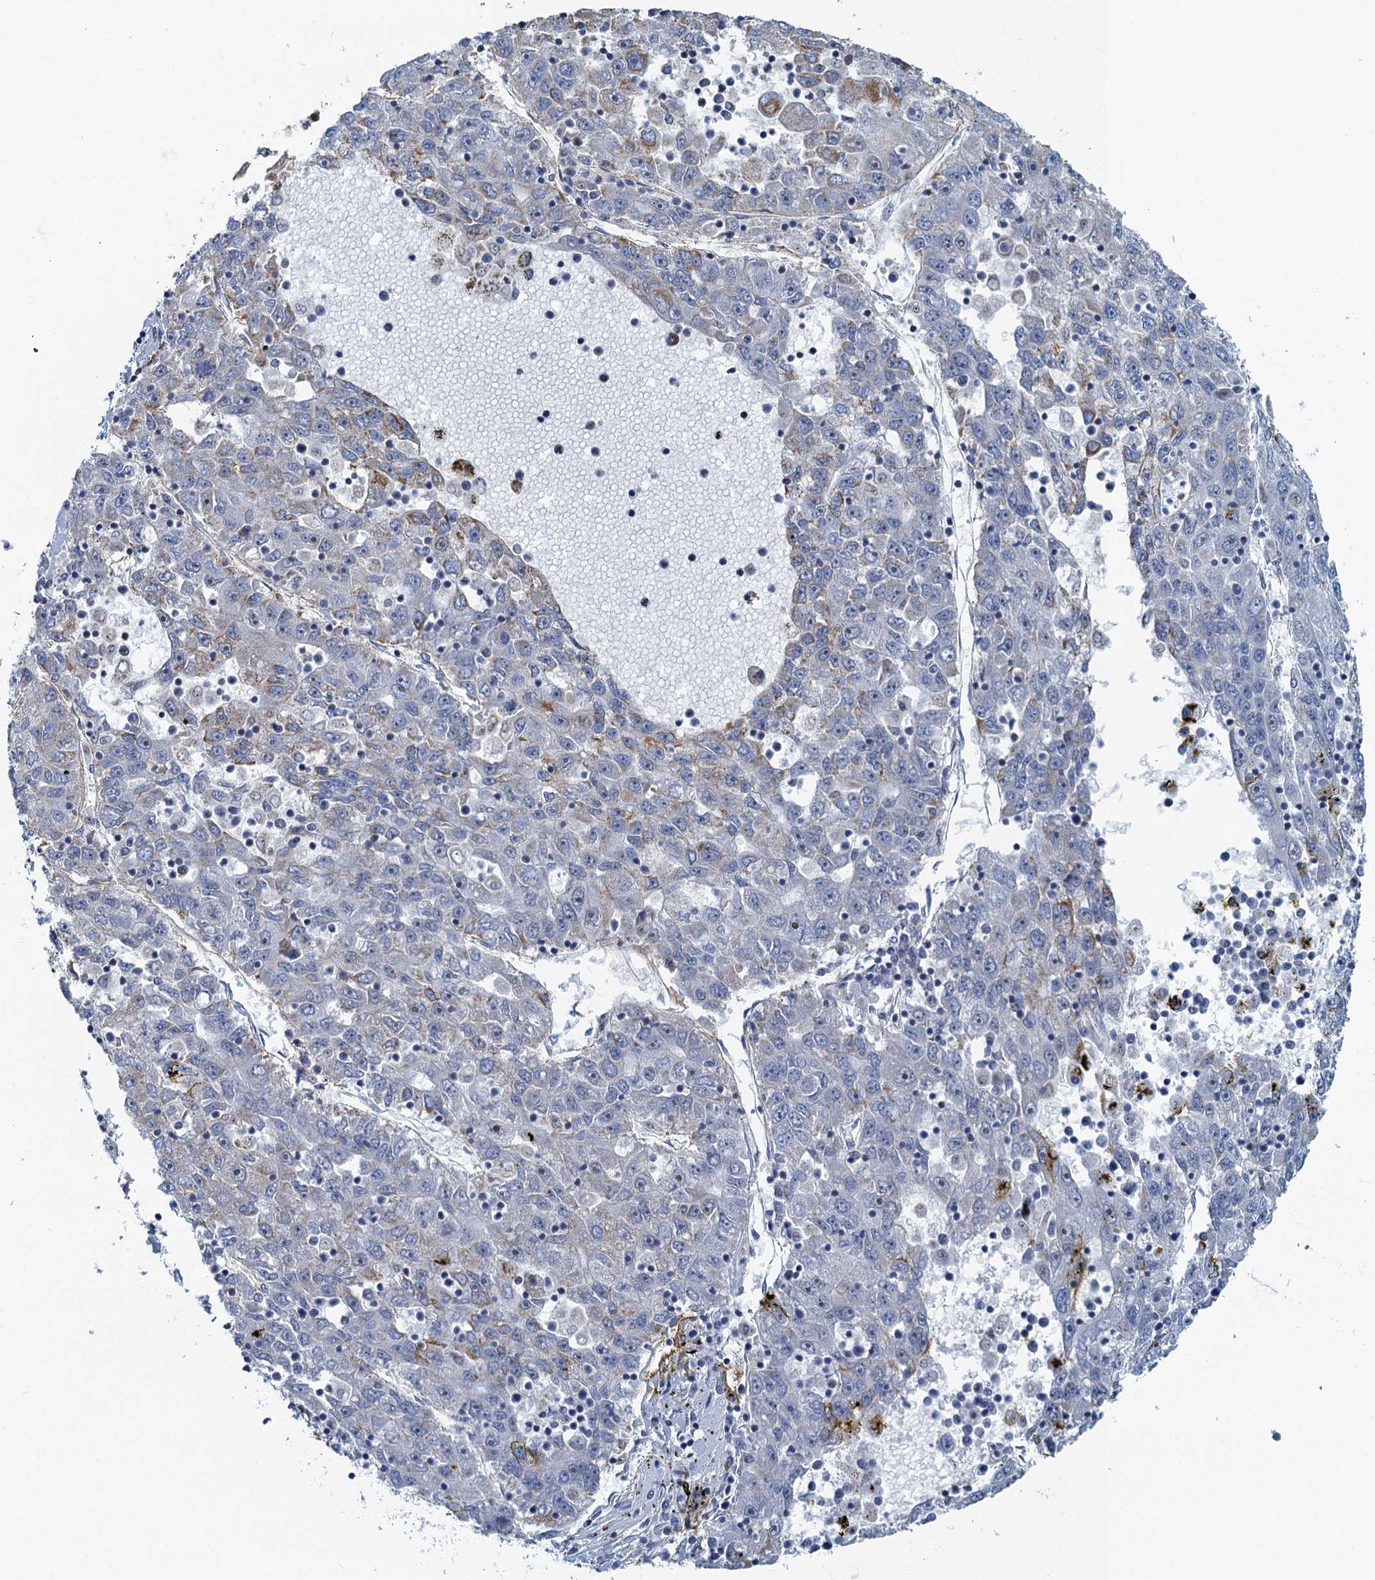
{"staining": {"intensity": "negative", "quantity": "none", "location": "none"}, "tissue": "liver cancer", "cell_type": "Tumor cells", "image_type": "cancer", "snomed": [{"axis": "morphology", "description": "Carcinoma, Hepatocellular, NOS"}, {"axis": "topography", "description": "Liver"}], "caption": "Photomicrograph shows no significant protein expression in tumor cells of liver hepatocellular carcinoma.", "gene": "RAD9B", "patient": {"sex": "male", "age": 49}}